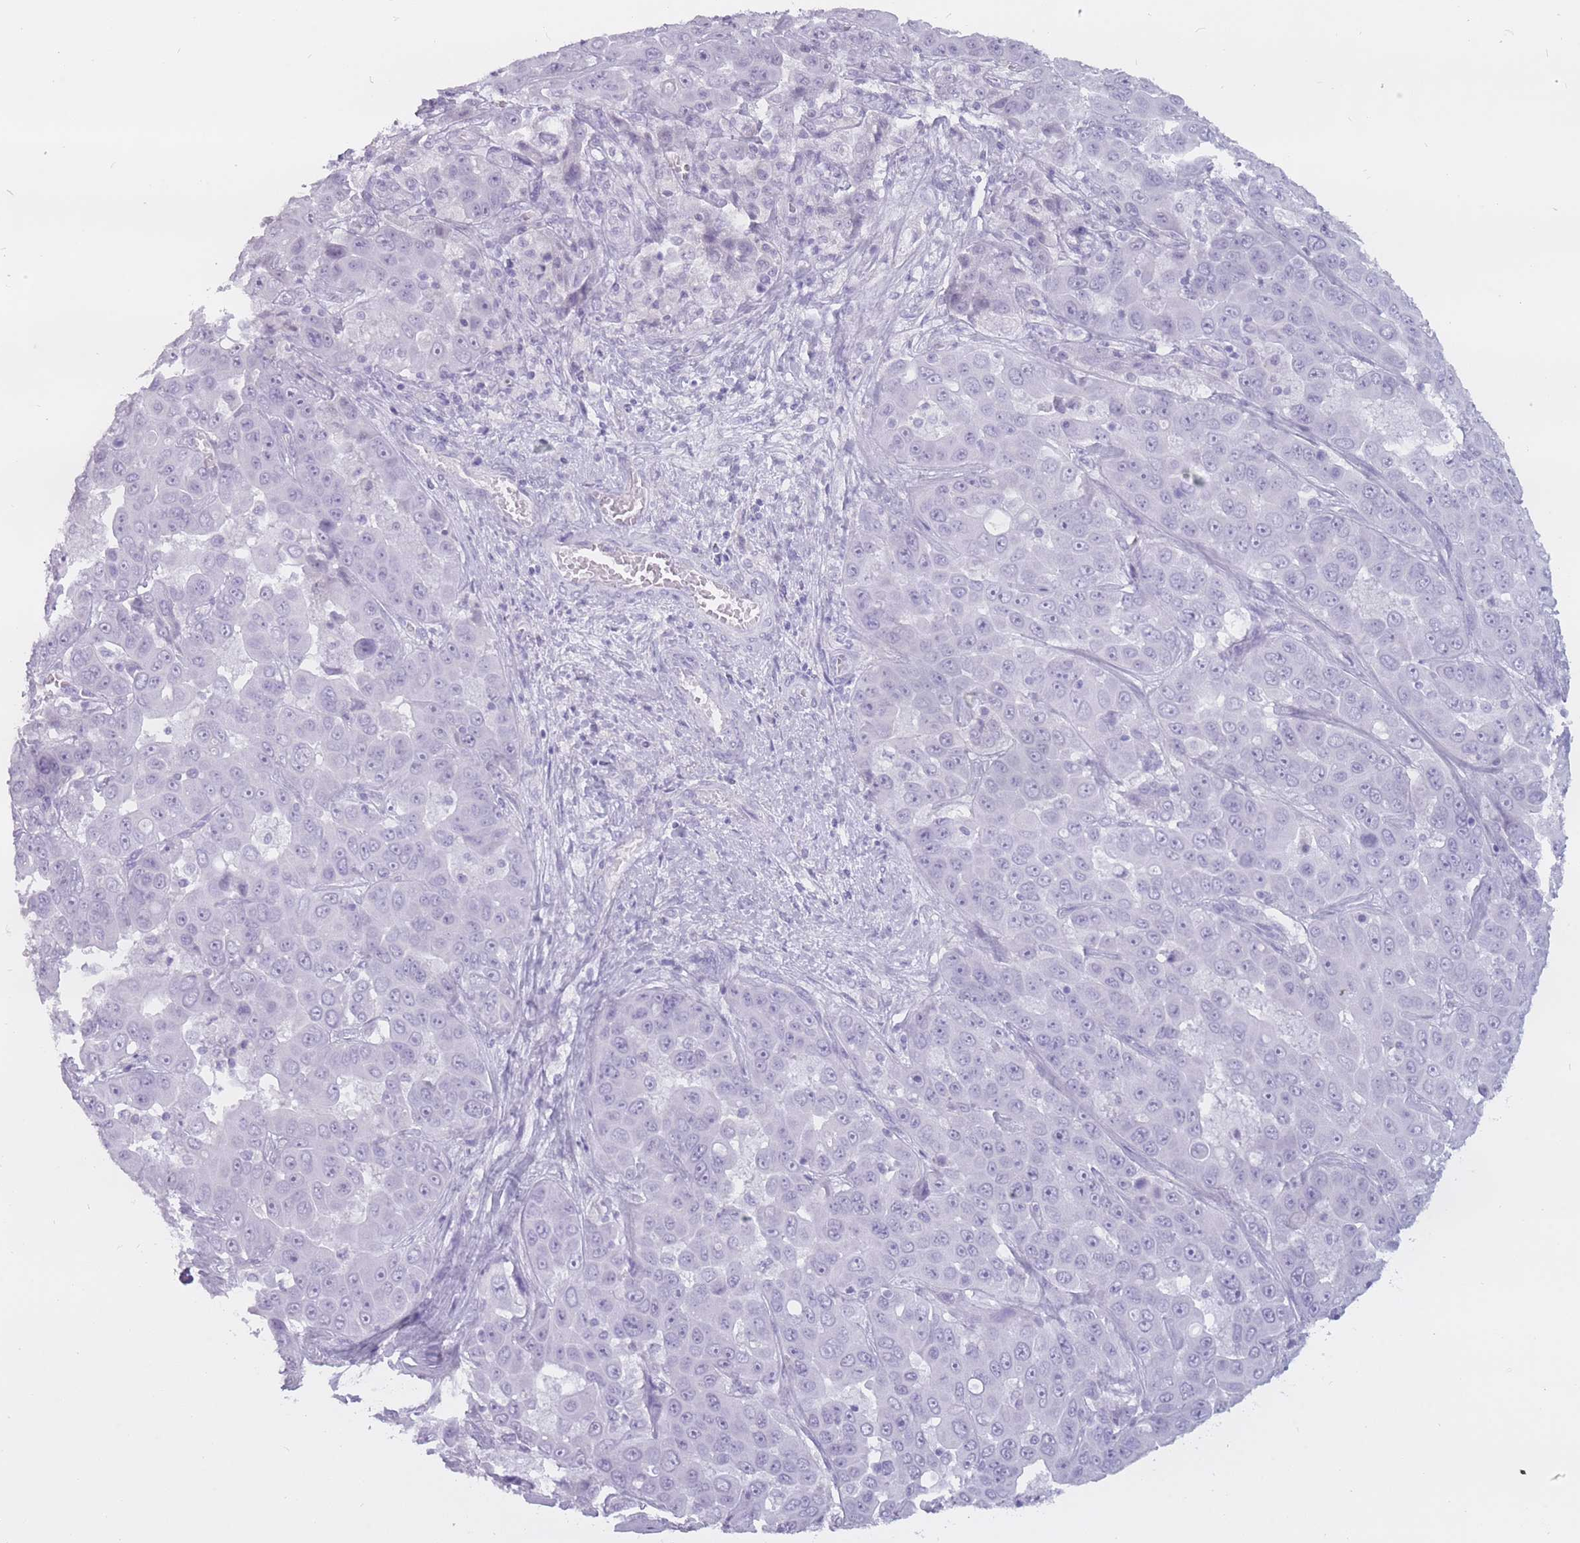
{"staining": {"intensity": "negative", "quantity": "none", "location": "none"}, "tissue": "liver cancer", "cell_type": "Tumor cells", "image_type": "cancer", "snomed": [{"axis": "morphology", "description": "Cholangiocarcinoma"}, {"axis": "topography", "description": "Liver"}], "caption": "This is an immunohistochemistry (IHC) photomicrograph of human liver cancer (cholangiocarcinoma). There is no staining in tumor cells.", "gene": "PNMA3", "patient": {"sex": "female", "age": 52}}